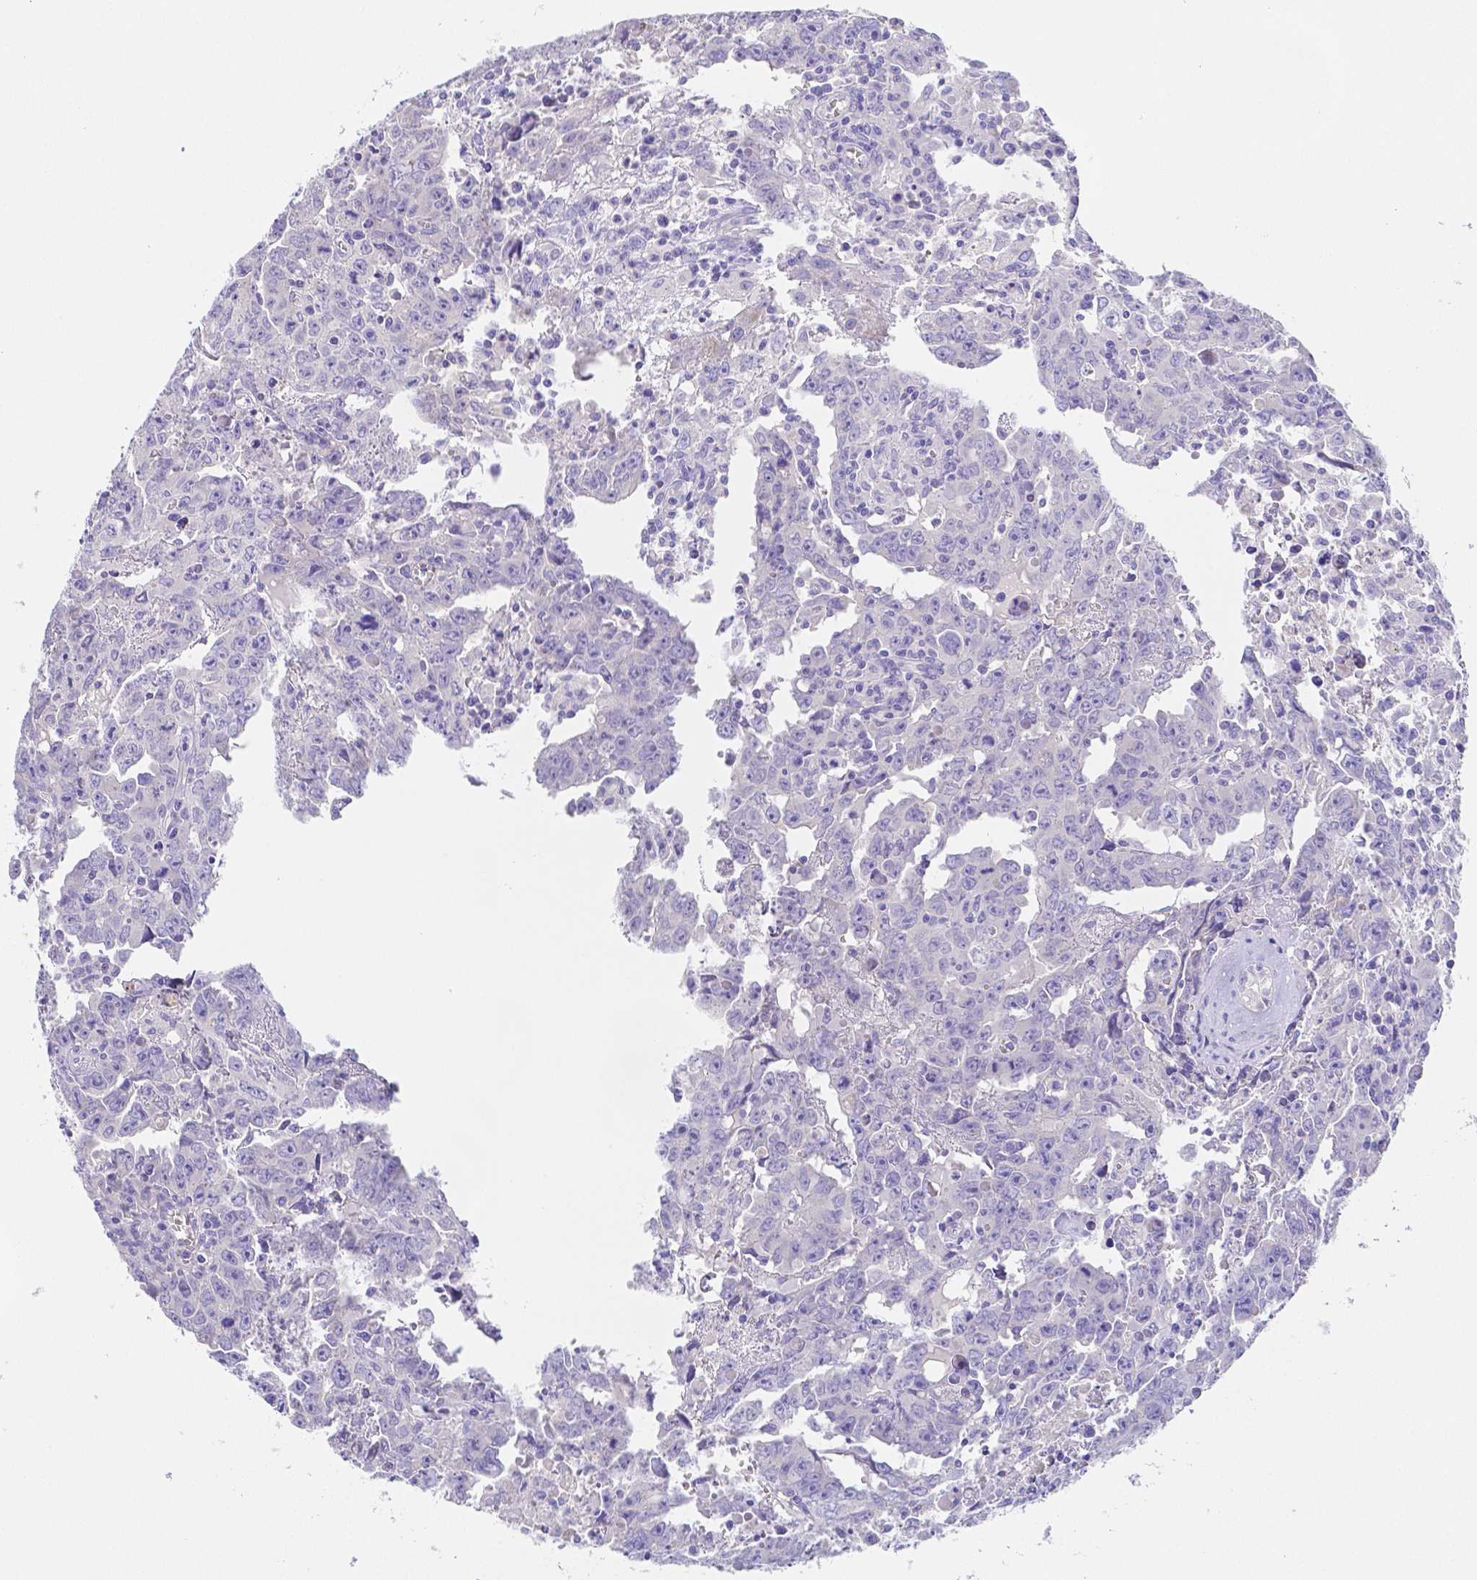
{"staining": {"intensity": "negative", "quantity": "none", "location": "none"}, "tissue": "testis cancer", "cell_type": "Tumor cells", "image_type": "cancer", "snomed": [{"axis": "morphology", "description": "Carcinoma, Embryonal, NOS"}, {"axis": "topography", "description": "Testis"}], "caption": "Immunohistochemistry of human testis embryonal carcinoma exhibits no positivity in tumor cells. Brightfield microscopy of IHC stained with DAB (brown) and hematoxylin (blue), captured at high magnification.", "gene": "ZG16B", "patient": {"sex": "male", "age": 22}}